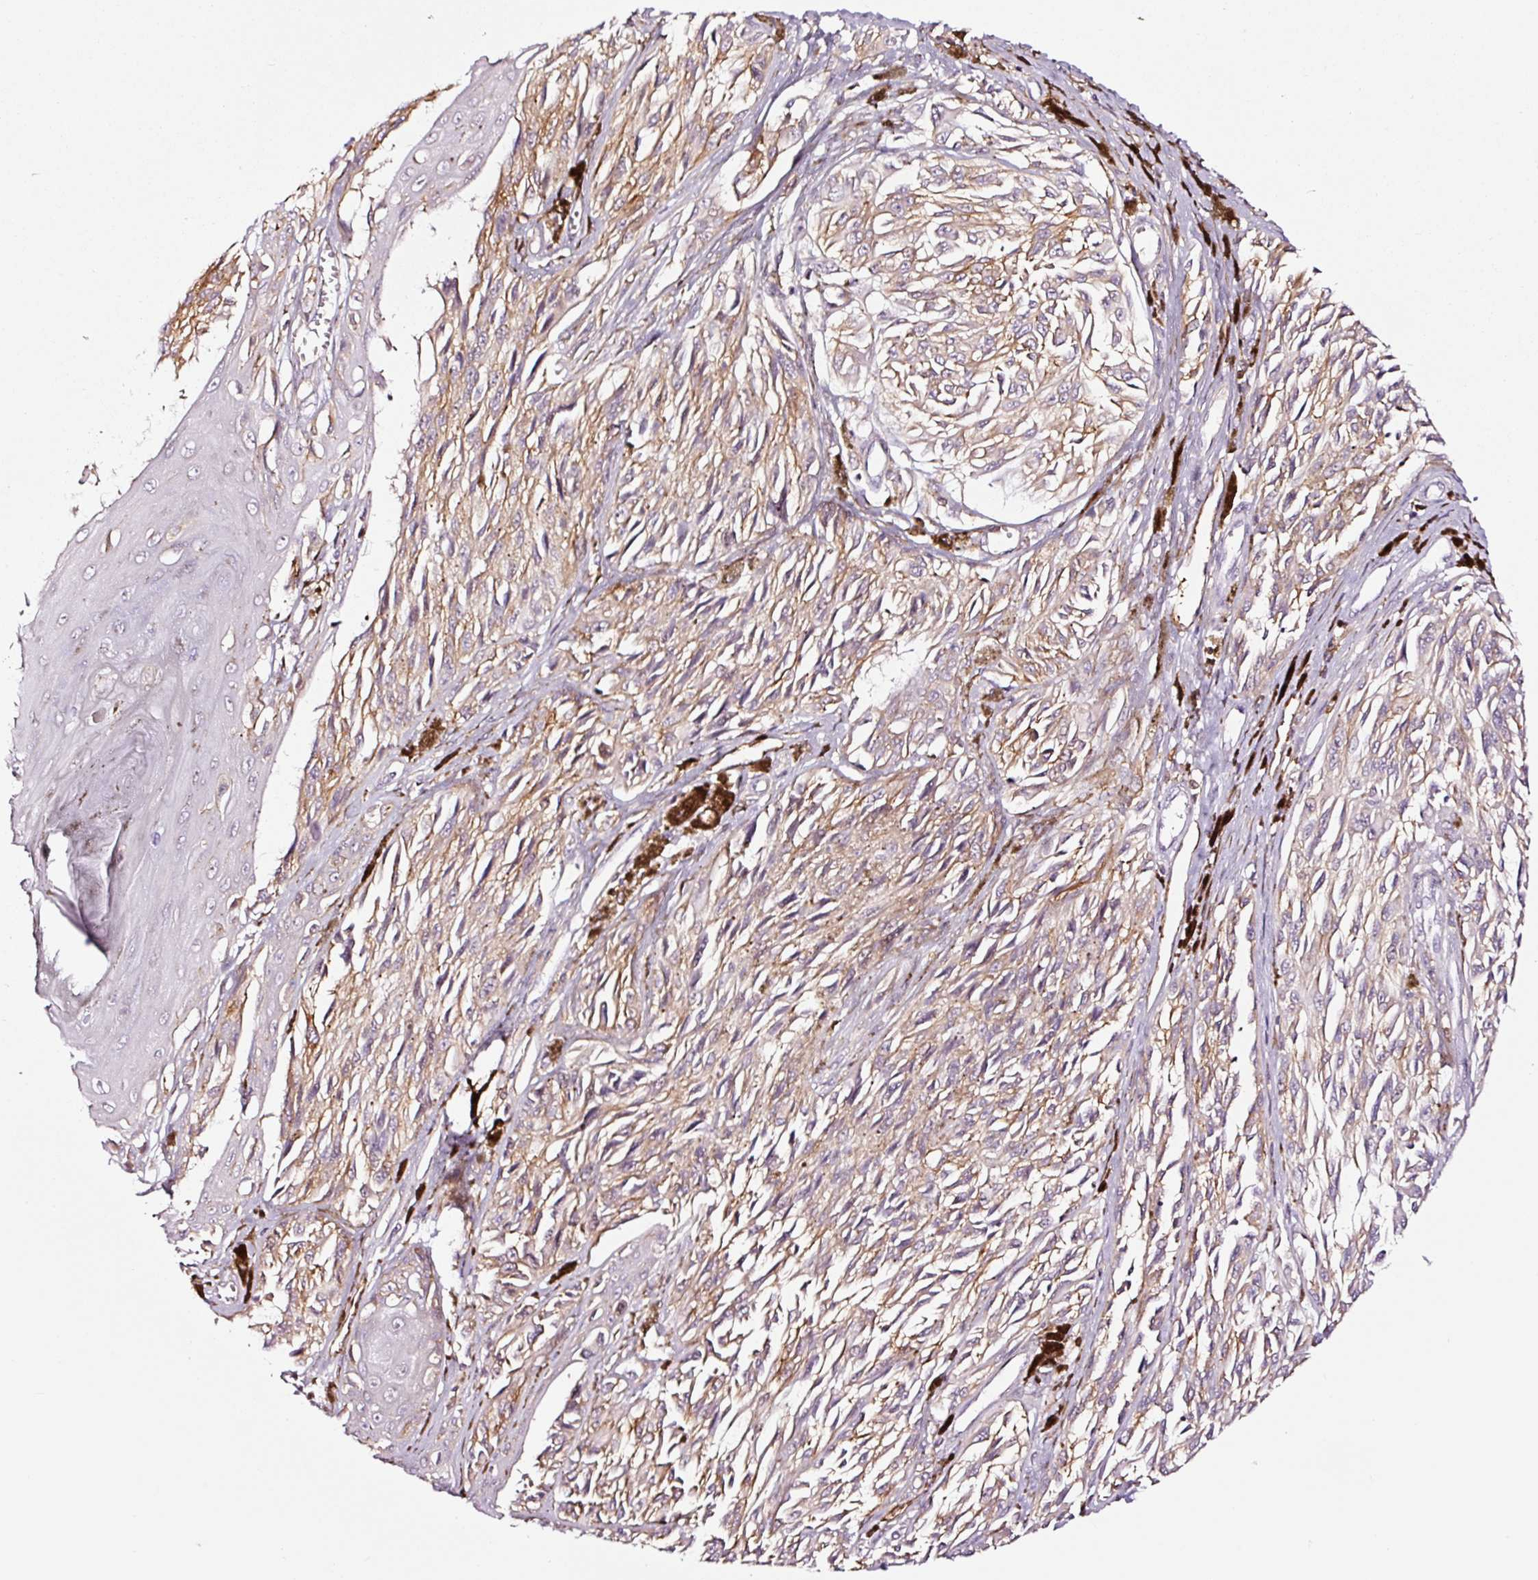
{"staining": {"intensity": "moderate", "quantity": "25%-75%", "location": "cytoplasmic/membranous"}, "tissue": "melanoma", "cell_type": "Tumor cells", "image_type": "cancer", "snomed": [{"axis": "morphology", "description": "Malignant melanoma, NOS"}, {"axis": "topography", "description": "Skin"}], "caption": "Brown immunohistochemical staining in human melanoma demonstrates moderate cytoplasmic/membranous staining in about 25%-75% of tumor cells.", "gene": "ADD3", "patient": {"sex": "male", "age": 94}}